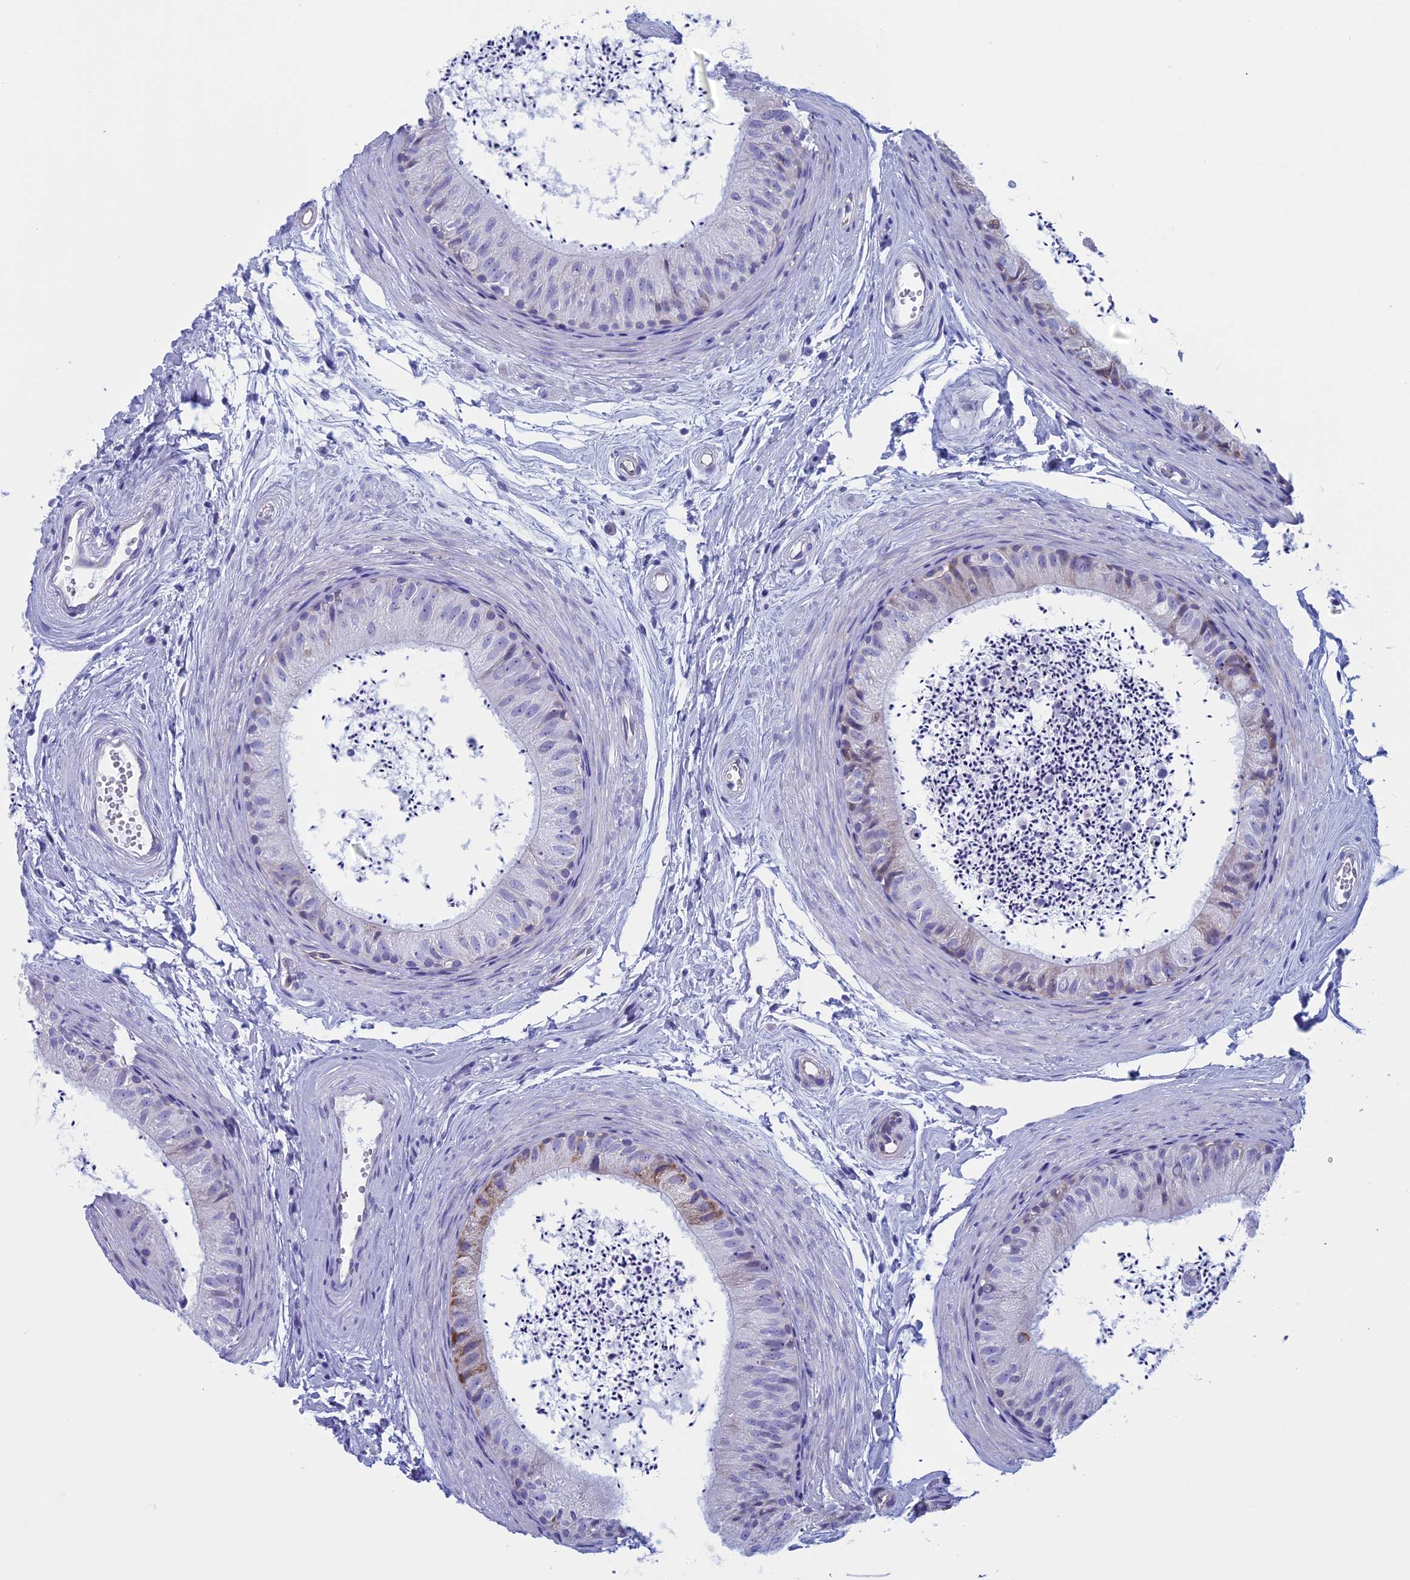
{"staining": {"intensity": "negative", "quantity": "none", "location": "none"}, "tissue": "epididymis", "cell_type": "Glandular cells", "image_type": "normal", "snomed": [{"axis": "morphology", "description": "Normal tissue, NOS"}, {"axis": "topography", "description": "Epididymis"}], "caption": "This is a histopathology image of immunohistochemistry staining of normal epididymis, which shows no expression in glandular cells.", "gene": "NDUFB9", "patient": {"sex": "male", "age": 56}}